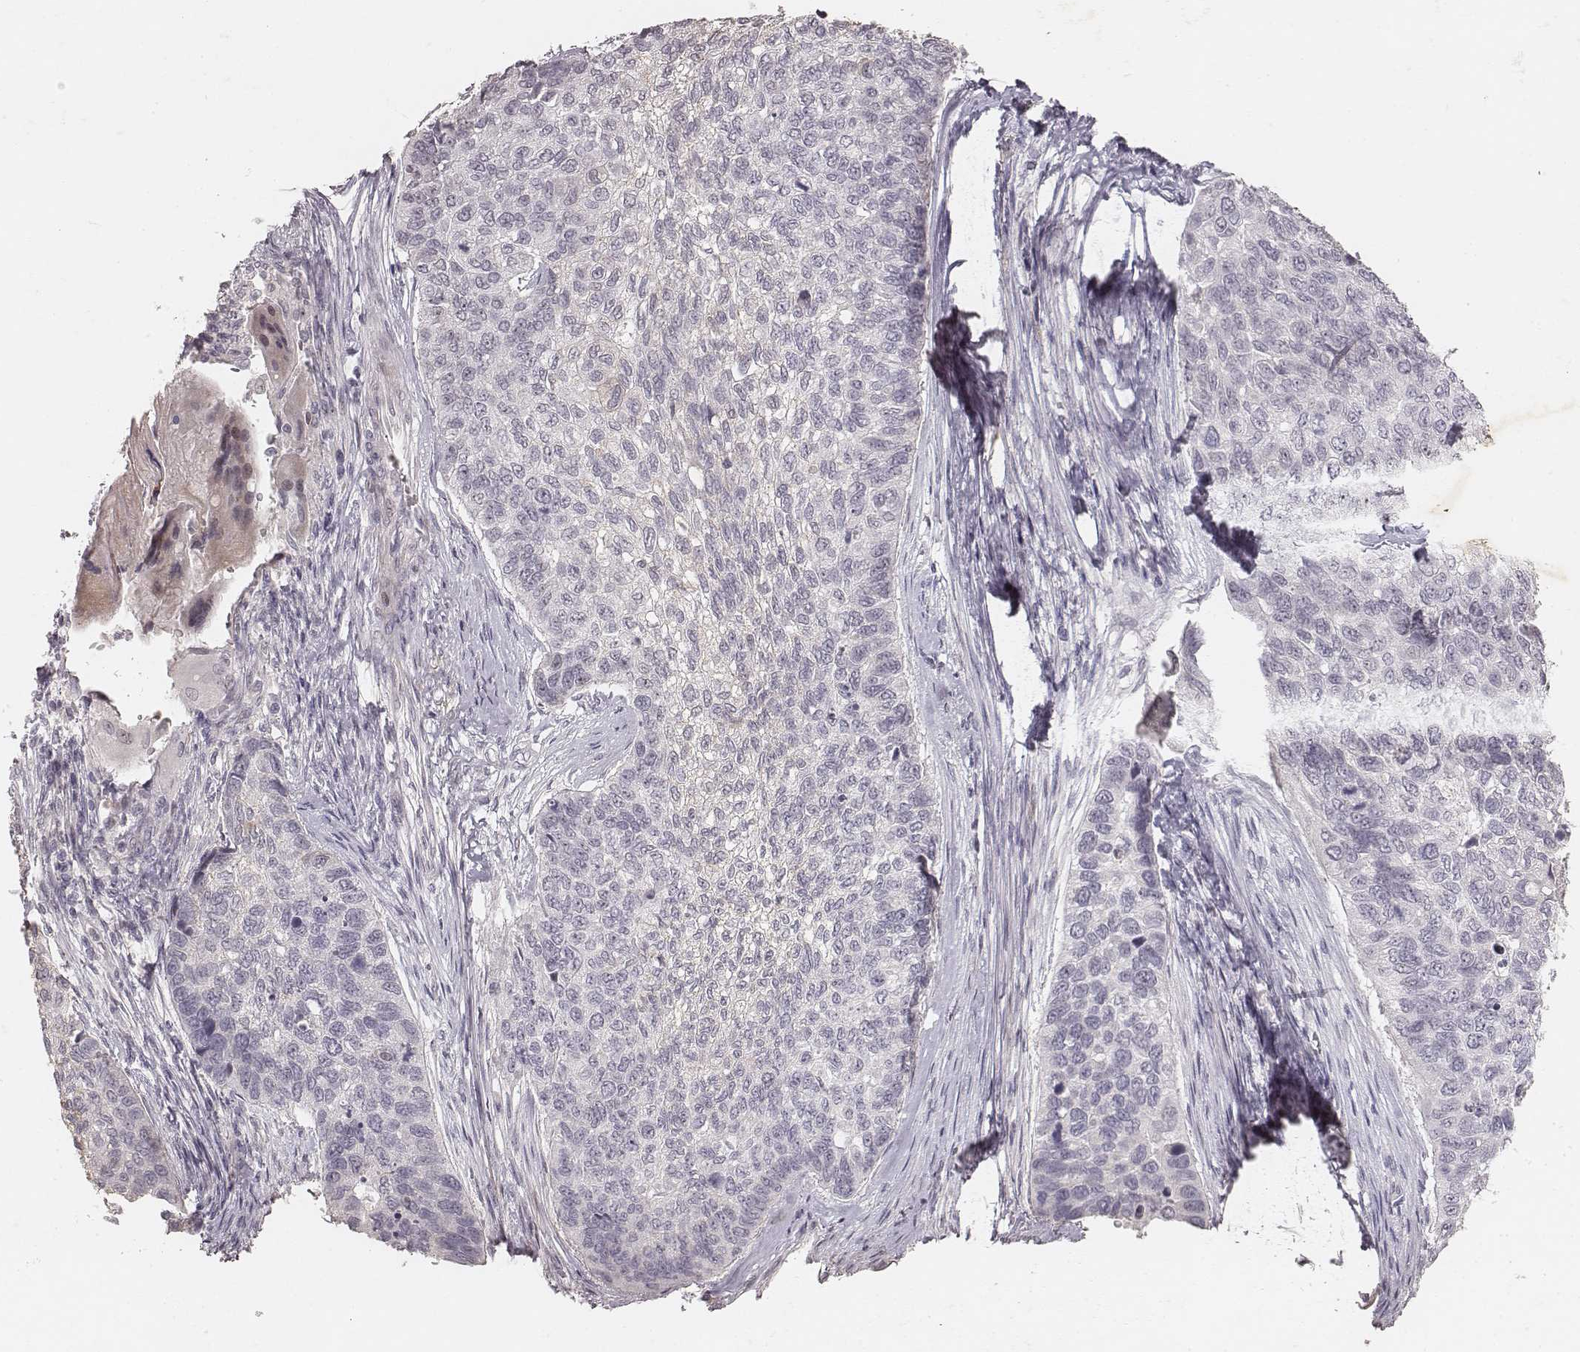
{"staining": {"intensity": "negative", "quantity": "none", "location": "none"}, "tissue": "lung cancer", "cell_type": "Tumor cells", "image_type": "cancer", "snomed": [{"axis": "morphology", "description": "Squamous cell carcinoma, NOS"}, {"axis": "topography", "description": "Lung"}], "caption": "High magnification brightfield microscopy of lung cancer (squamous cell carcinoma) stained with DAB (brown) and counterstained with hematoxylin (blue): tumor cells show no significant positivity.", "gene": "MADCAM1", "patient": {"sex": "male", "age": 69}}